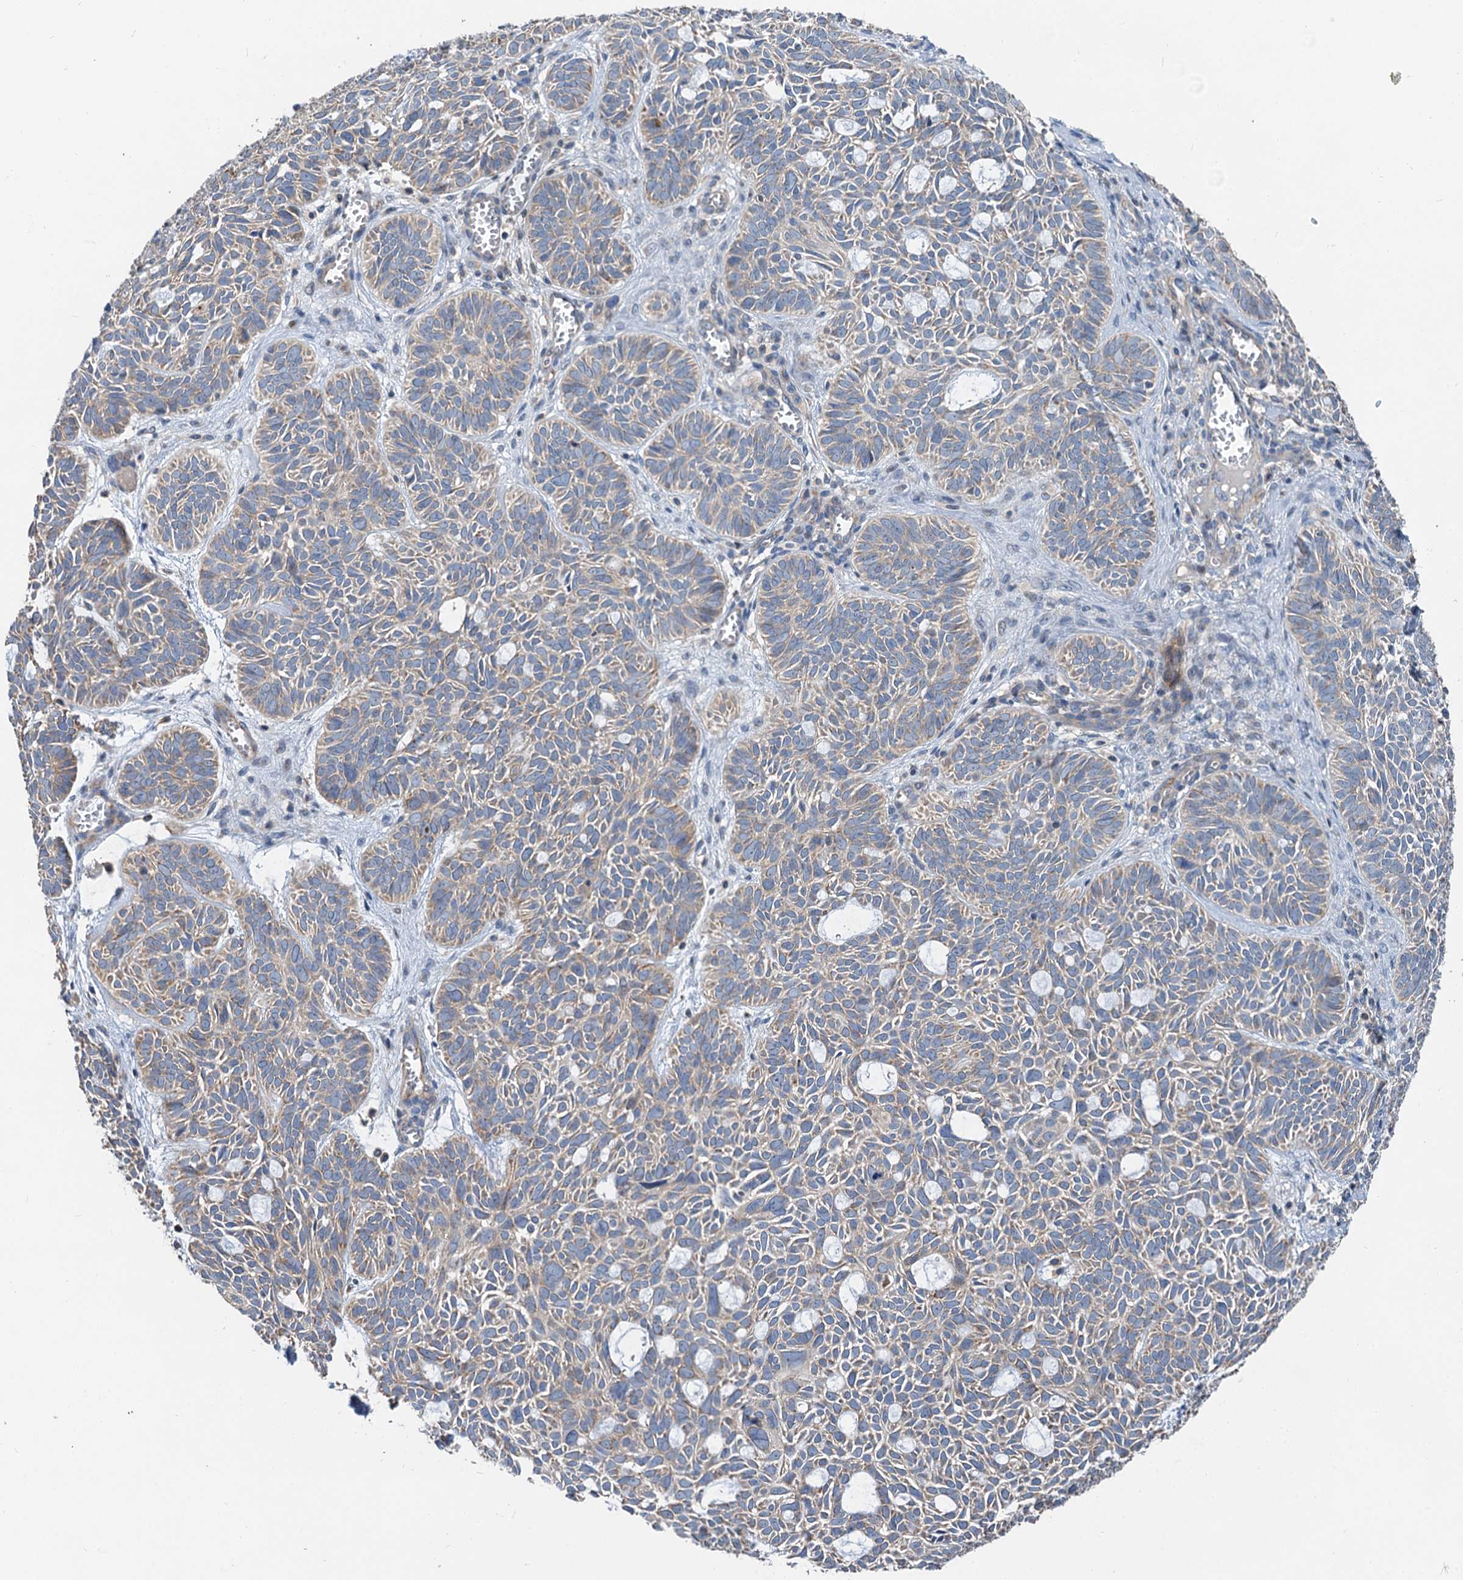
{"staining": {"intensity": "weak", "quantity": "25%-75%", "location": "cytoplasmic/membranous"}, "tissue": "skin cancer", "cell_type": "Tumor cells", "image_type": "cancer", "snomed": [{"axis": "morphology", "description": "Basal cell carcinoma"}, {"axis": "topography", "description": "Skin"}], "caption": "High-magnification brightfield microscopy of skin basal cell carcinoma stained with DAB (brown) and counterstained with hematoxylin (blue). tumor cells exhibit weak cytoplasmic/membranous positivity is identified in about25%-75% of cells.", "gene": "ANKRD26", "patient": {"sex": "male", "age": 69}}